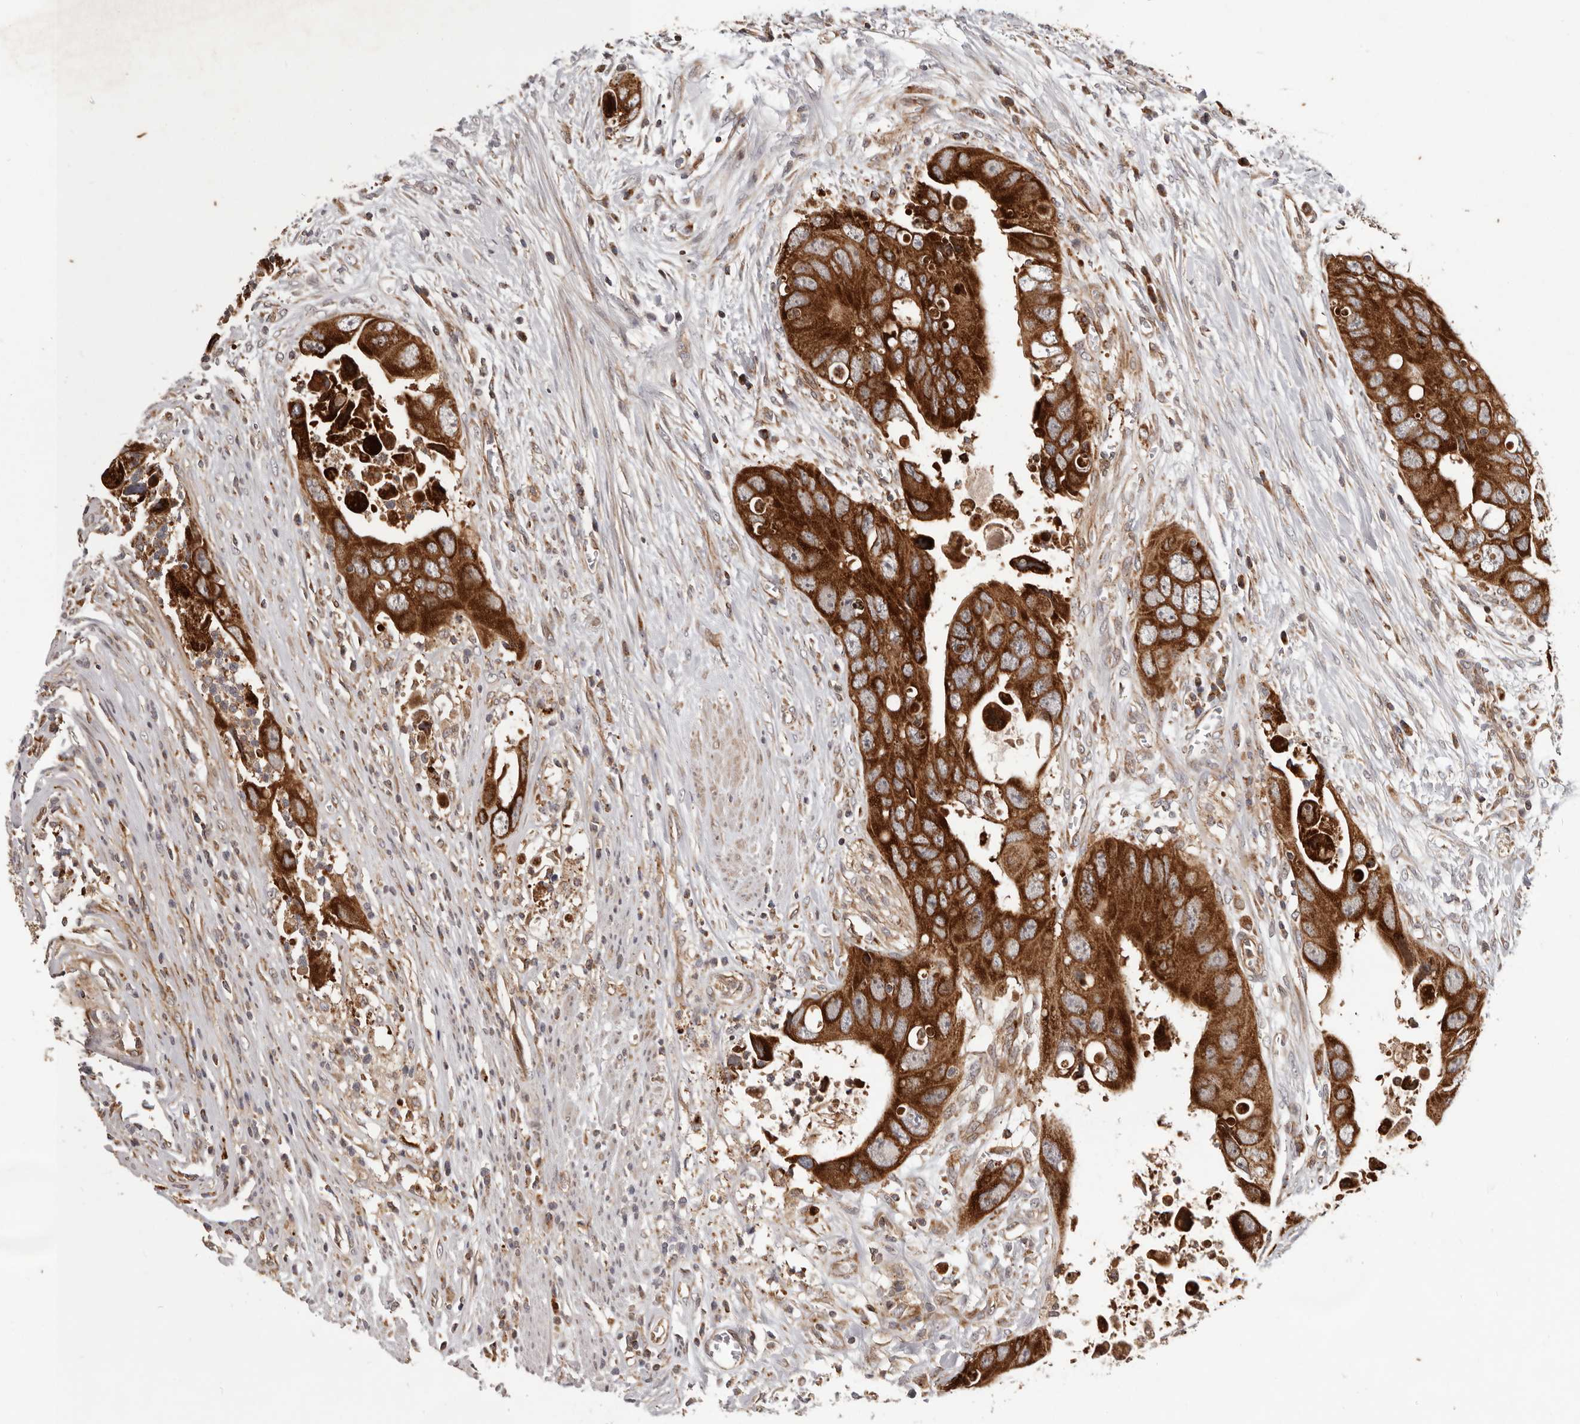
{"staining": {"intensity": "strong", "quantity": ">75%", "location": "cytoplasmic/membranous"}, "tissue": "colorectal cancer", "cell_type": "Tumor cells", "image_type": "cancer", "snomed": [{"axis": "morphology", "description": "Adenocarcinoma, NOS"}, {"axis": "topography", "description": "Rectum"}], "caption": "The immunohistochemical stain labels strong cytoplasmic/membranous positivity in tumor cells of colorectal cancer tissue.", "gene": "MRPS10", "patient": {"sex": "male", "age": 70}}